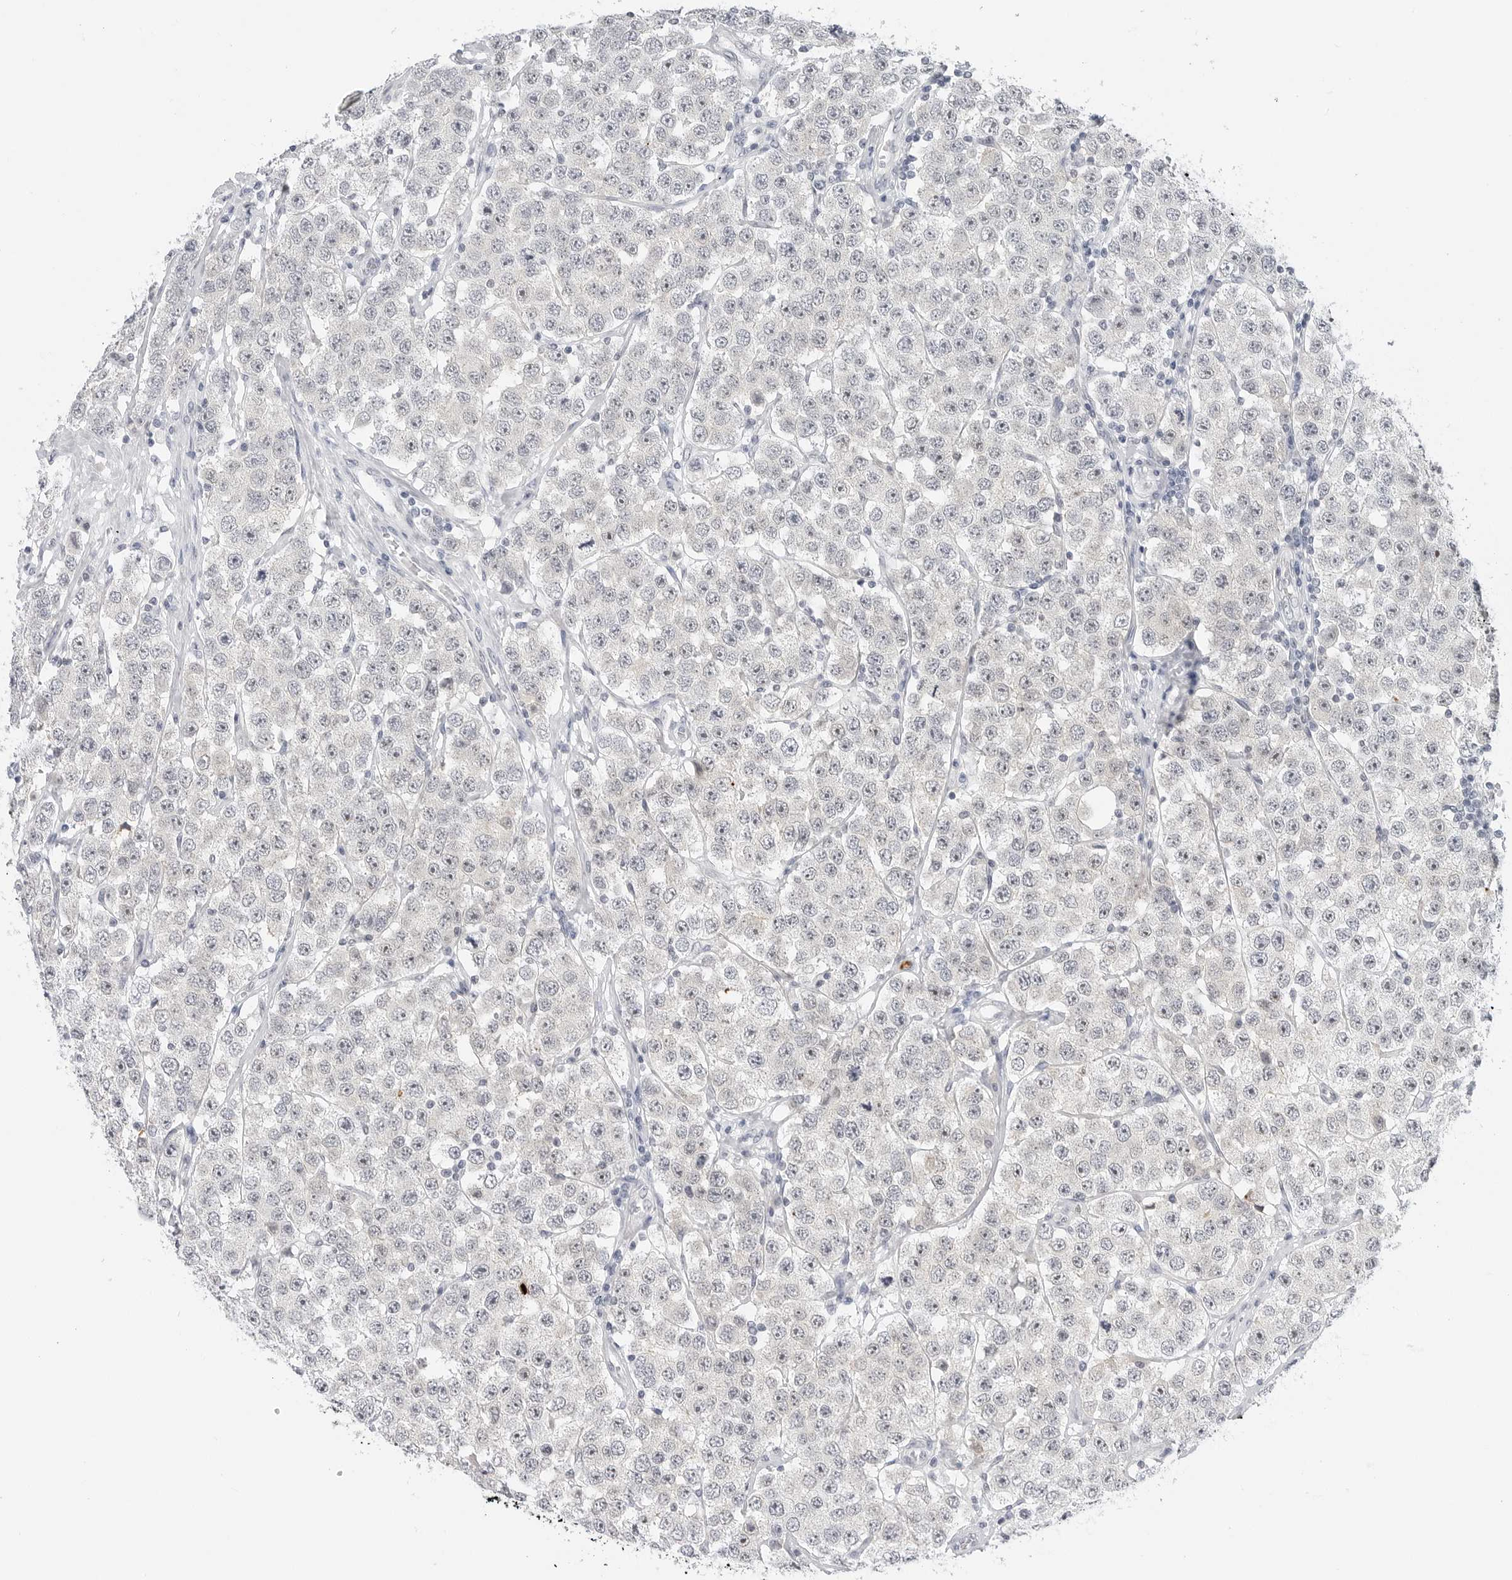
{"staining": {"intensity": "negative", "quantity": "none", "location": "none"}, "tissue": "testis cancer", "cell_type": "Tumor cells", "image_type": "cancer", "snomed": [{"axis": "morphology", "description": "Seminoma, NOS"}, {"axis": "topography", "description": "Testis"}], "caption": "There is no significant staining in tumor cells of testis cancer. (Stains: DAB IHC with hematoxylin counter stain, Microscopy: brightfield microscopy at high magnification).", "gene": "MAP2K5", "patient": {"sex": "male", "age": 28}}